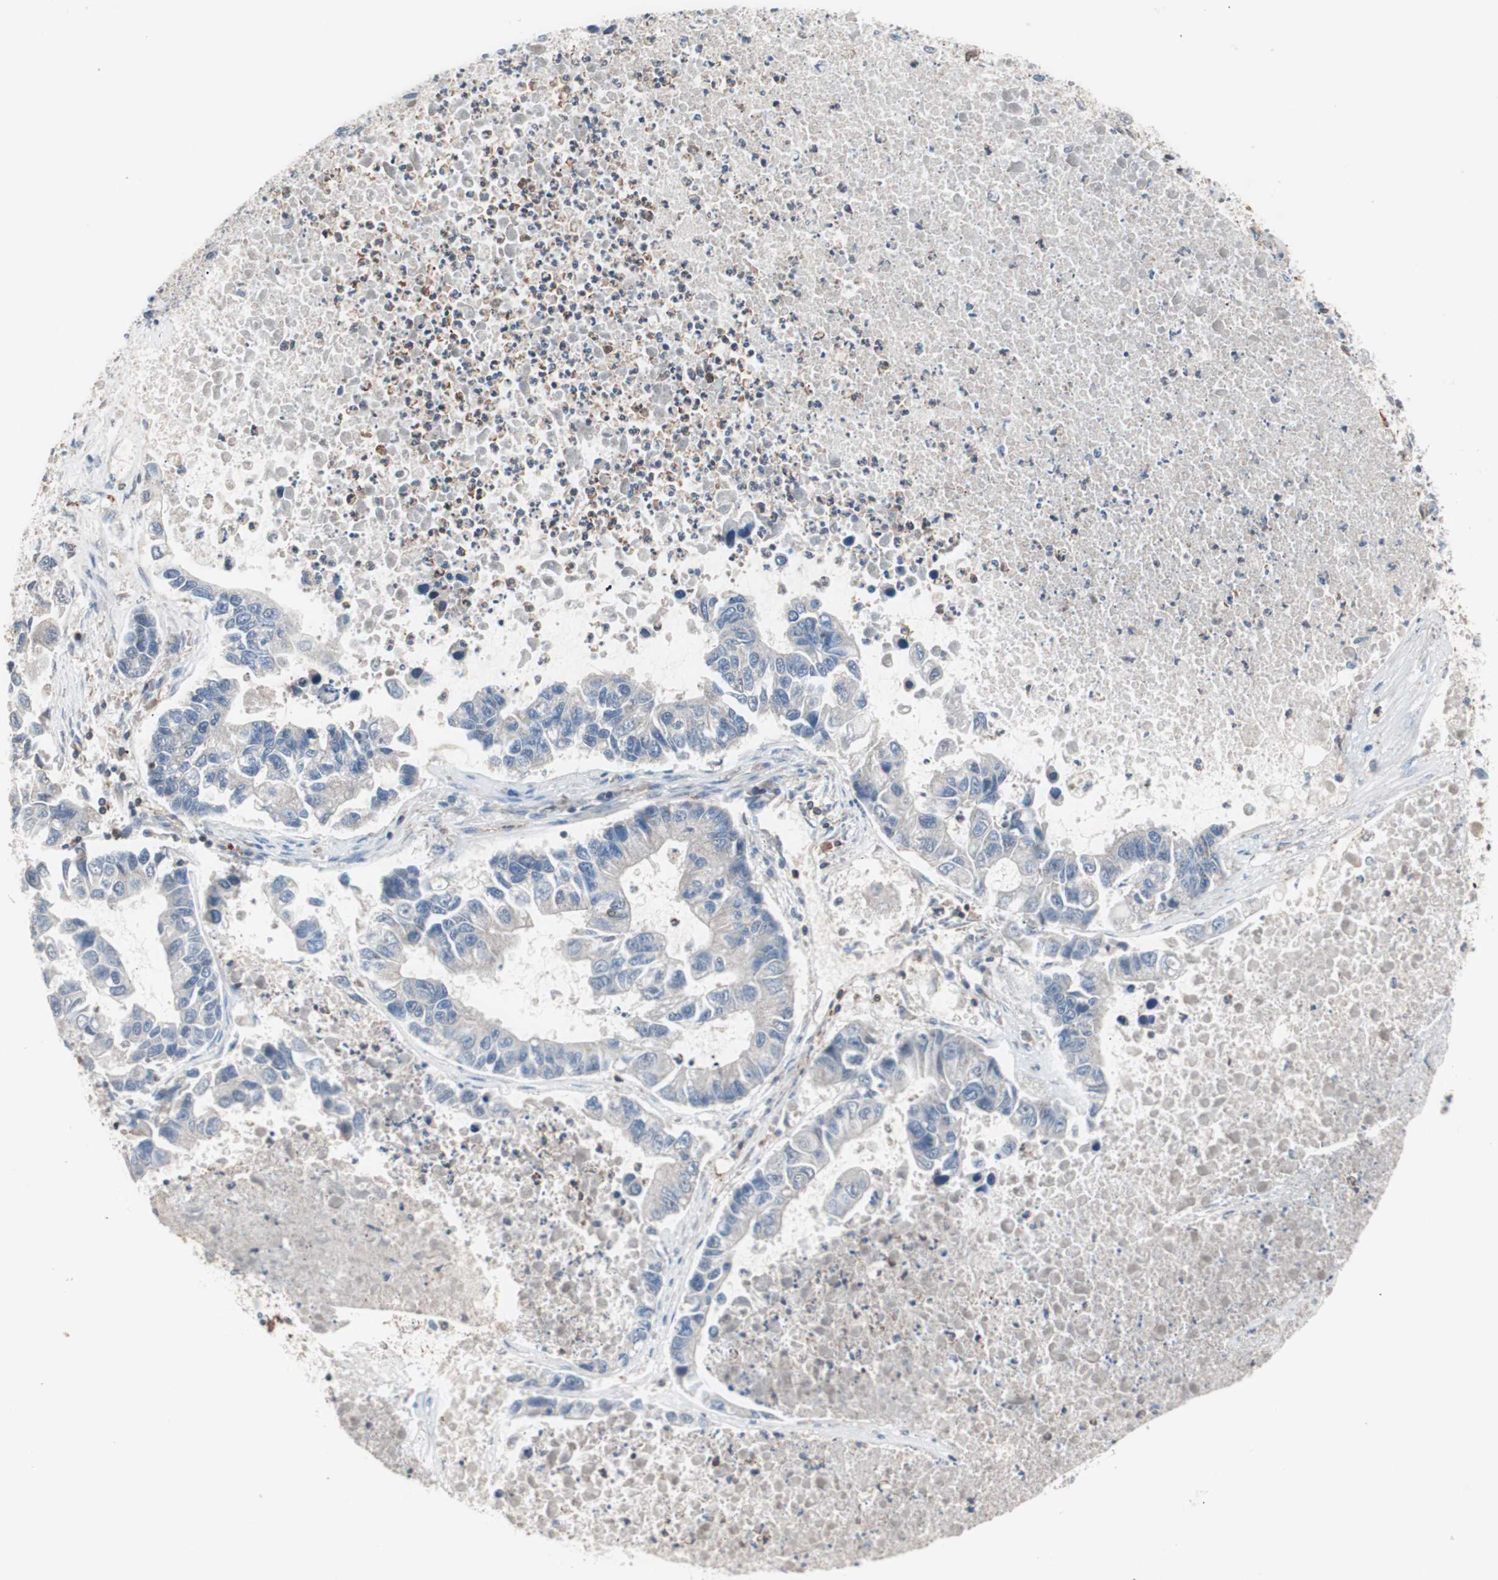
{"staining": {"intensity": "weak", "quantity": "<25%", "location": "cytoplasmic/membranous"}, "tissue": "lung cancer", "cell_type": "Tumor cells", "image_type": "cancer", "snomed": [{"axis": "morphology", "description": "Adenocarcinoma, NOS"}, {"axis": "topography", "description": "Lung"}], "caption": "IHC micrograph of neoplastic tissue: human lung cancer (adenocarcinoma) stained with DAB exhibits no significant protein expression in tumor cells.", "gene": "PIK3R1", "patient": {"sex": "female", "age": 51}}